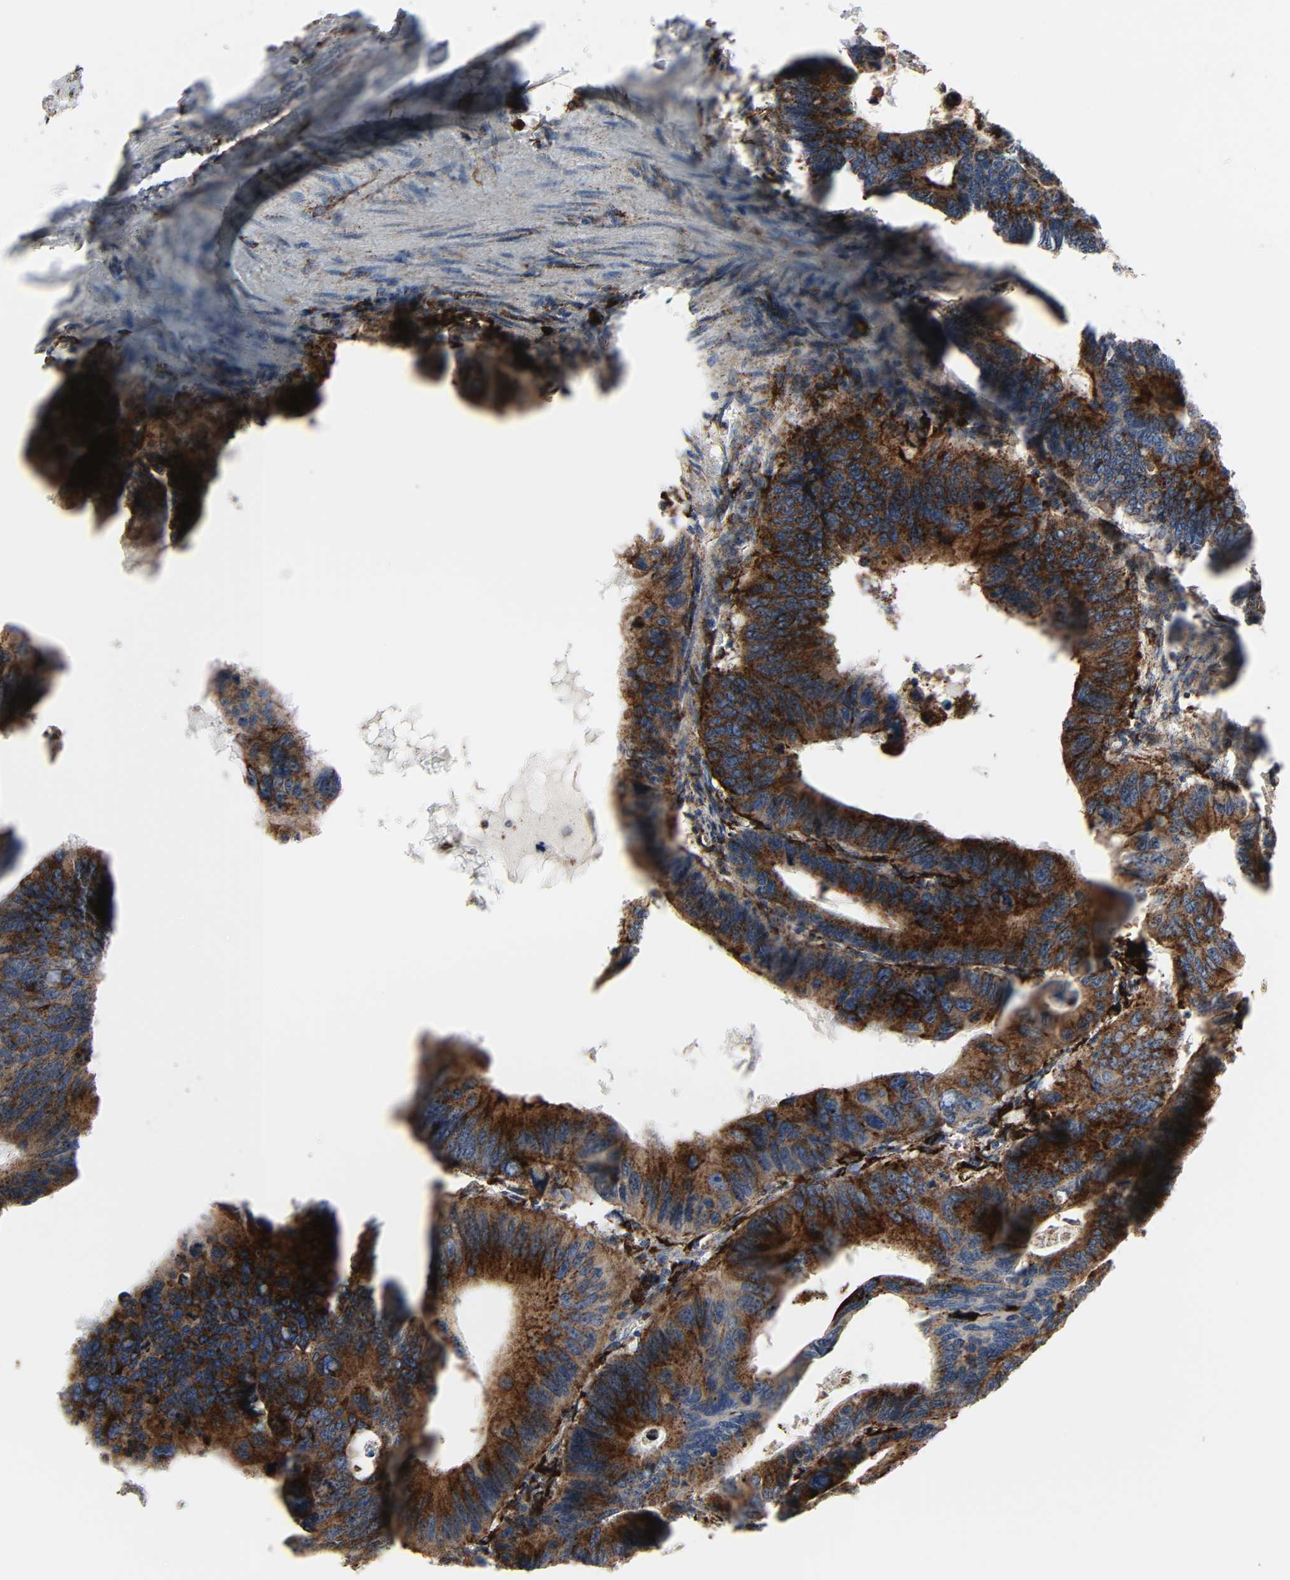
{"staining": {"intensity": "strong", "quantity": ">75%", "location": "cytoplasmic/membranous"}, "tissue": "colorectal cancer", "cell_type": "Tumor cells", "image_type": "cancer", "snomed": [{"axis": "morphology", "description": "Adenocarcinoma, NOS"}, {"axis": "topography", "description": "Colon"}], "caption": "Protein expression analysis of human colorectal cancer reveals strong cytoplasmic/membranous positivity in approximately >75% of tumor cells. The protein is shown in brown color, while the nuclei are stained blue.", "gene": "PSAP", "patient": {"sex": "female", "age": 55}}